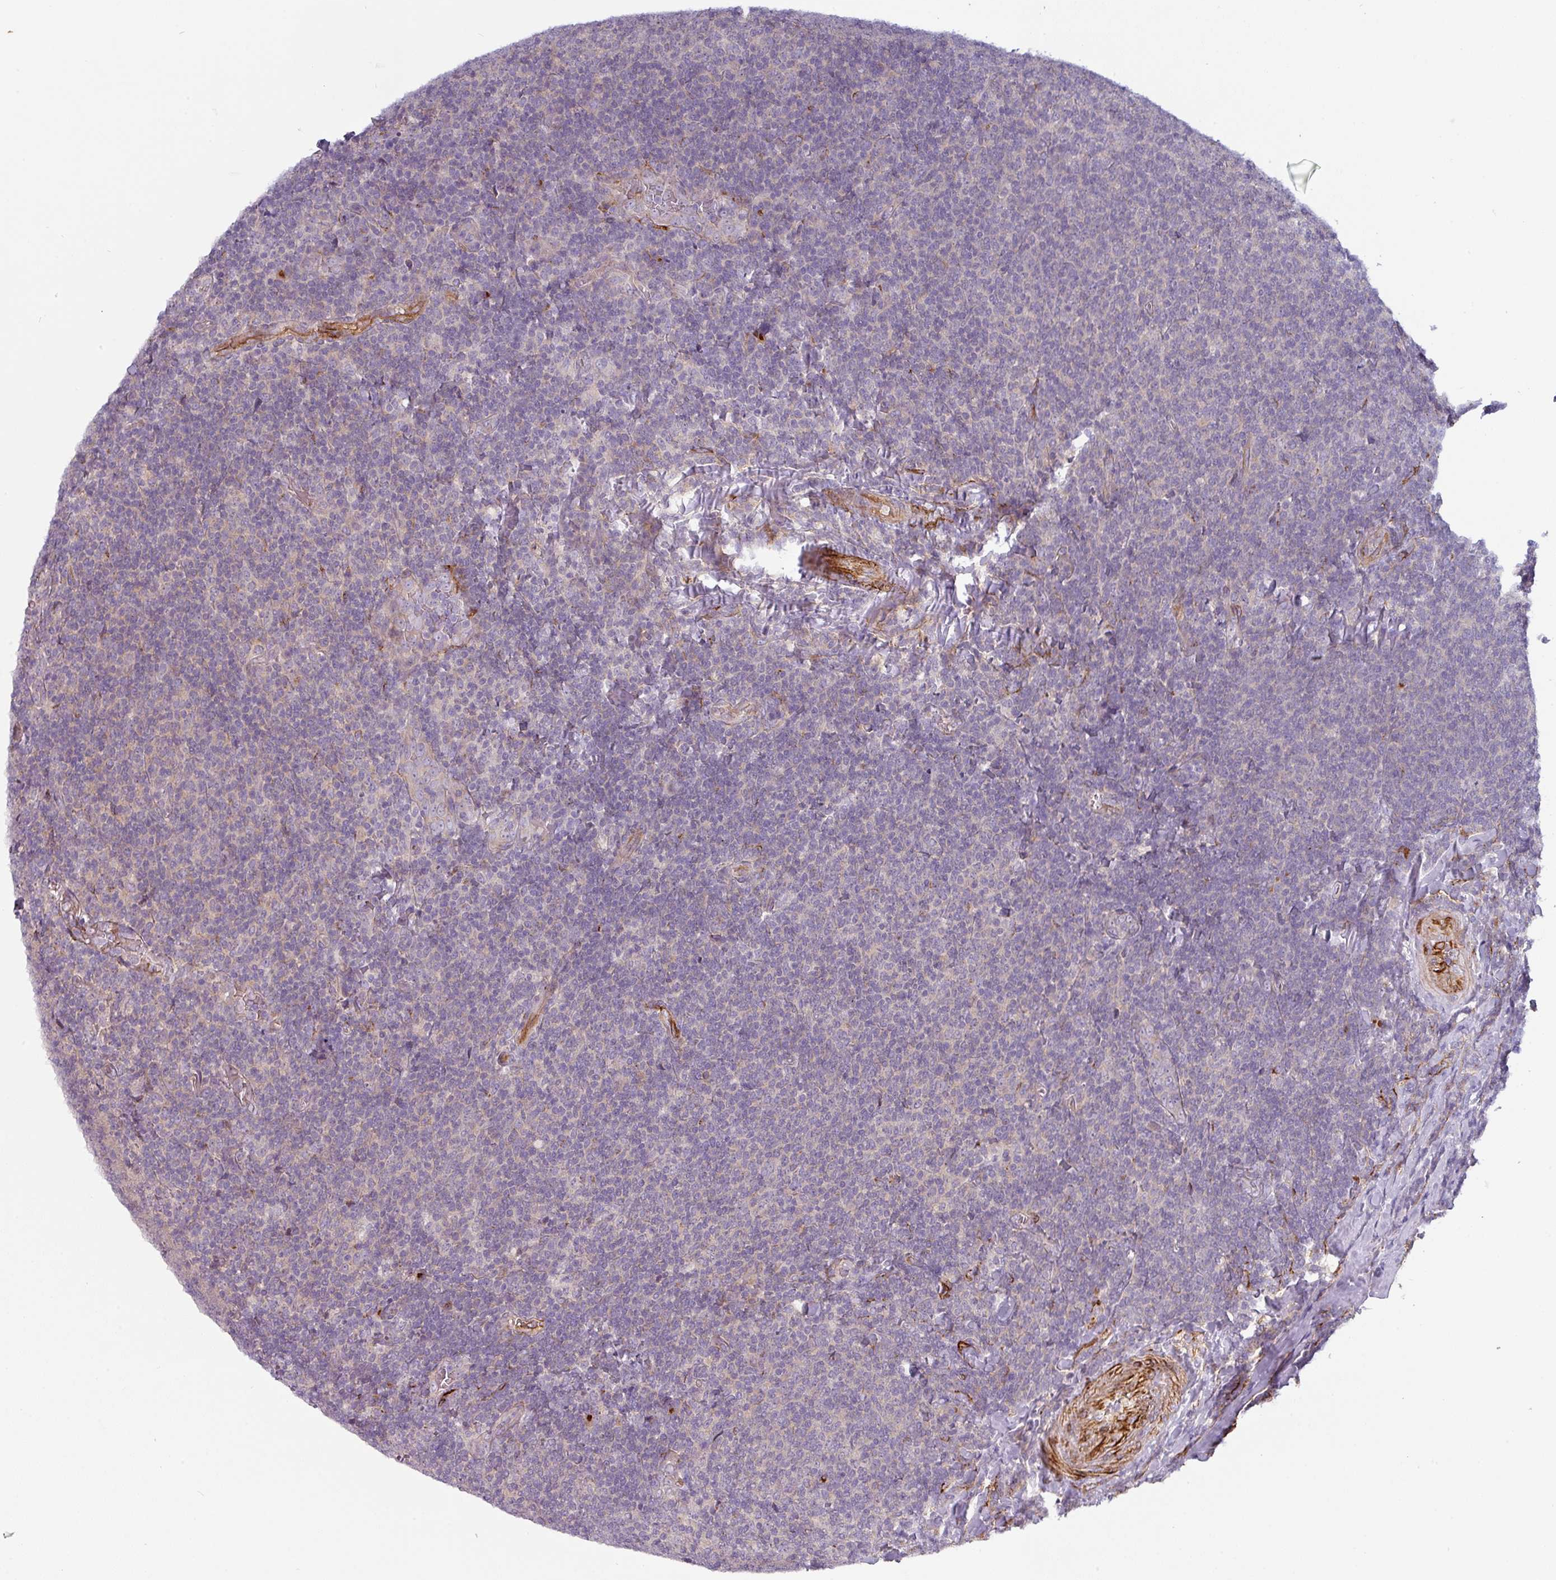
{"staining": {"intensity": "negative", "quantity": "none", "location": "none"}, "tissue": "lymphoma", "cell_type": "Tumor cells", "image_type": "cancer", "snomed": [{"axis": "morphology", "description": "Malignant lymphoma, non-Hodgkin's type, Low grade"}, {"axis": "topography", "description": "Lymph node"}], "caption": "The micrograph demonstrates no significant positivity in tumor cells of lymphoma.", "gene": "PRODH2", "patient": {"sex": "male", "age": 52}}